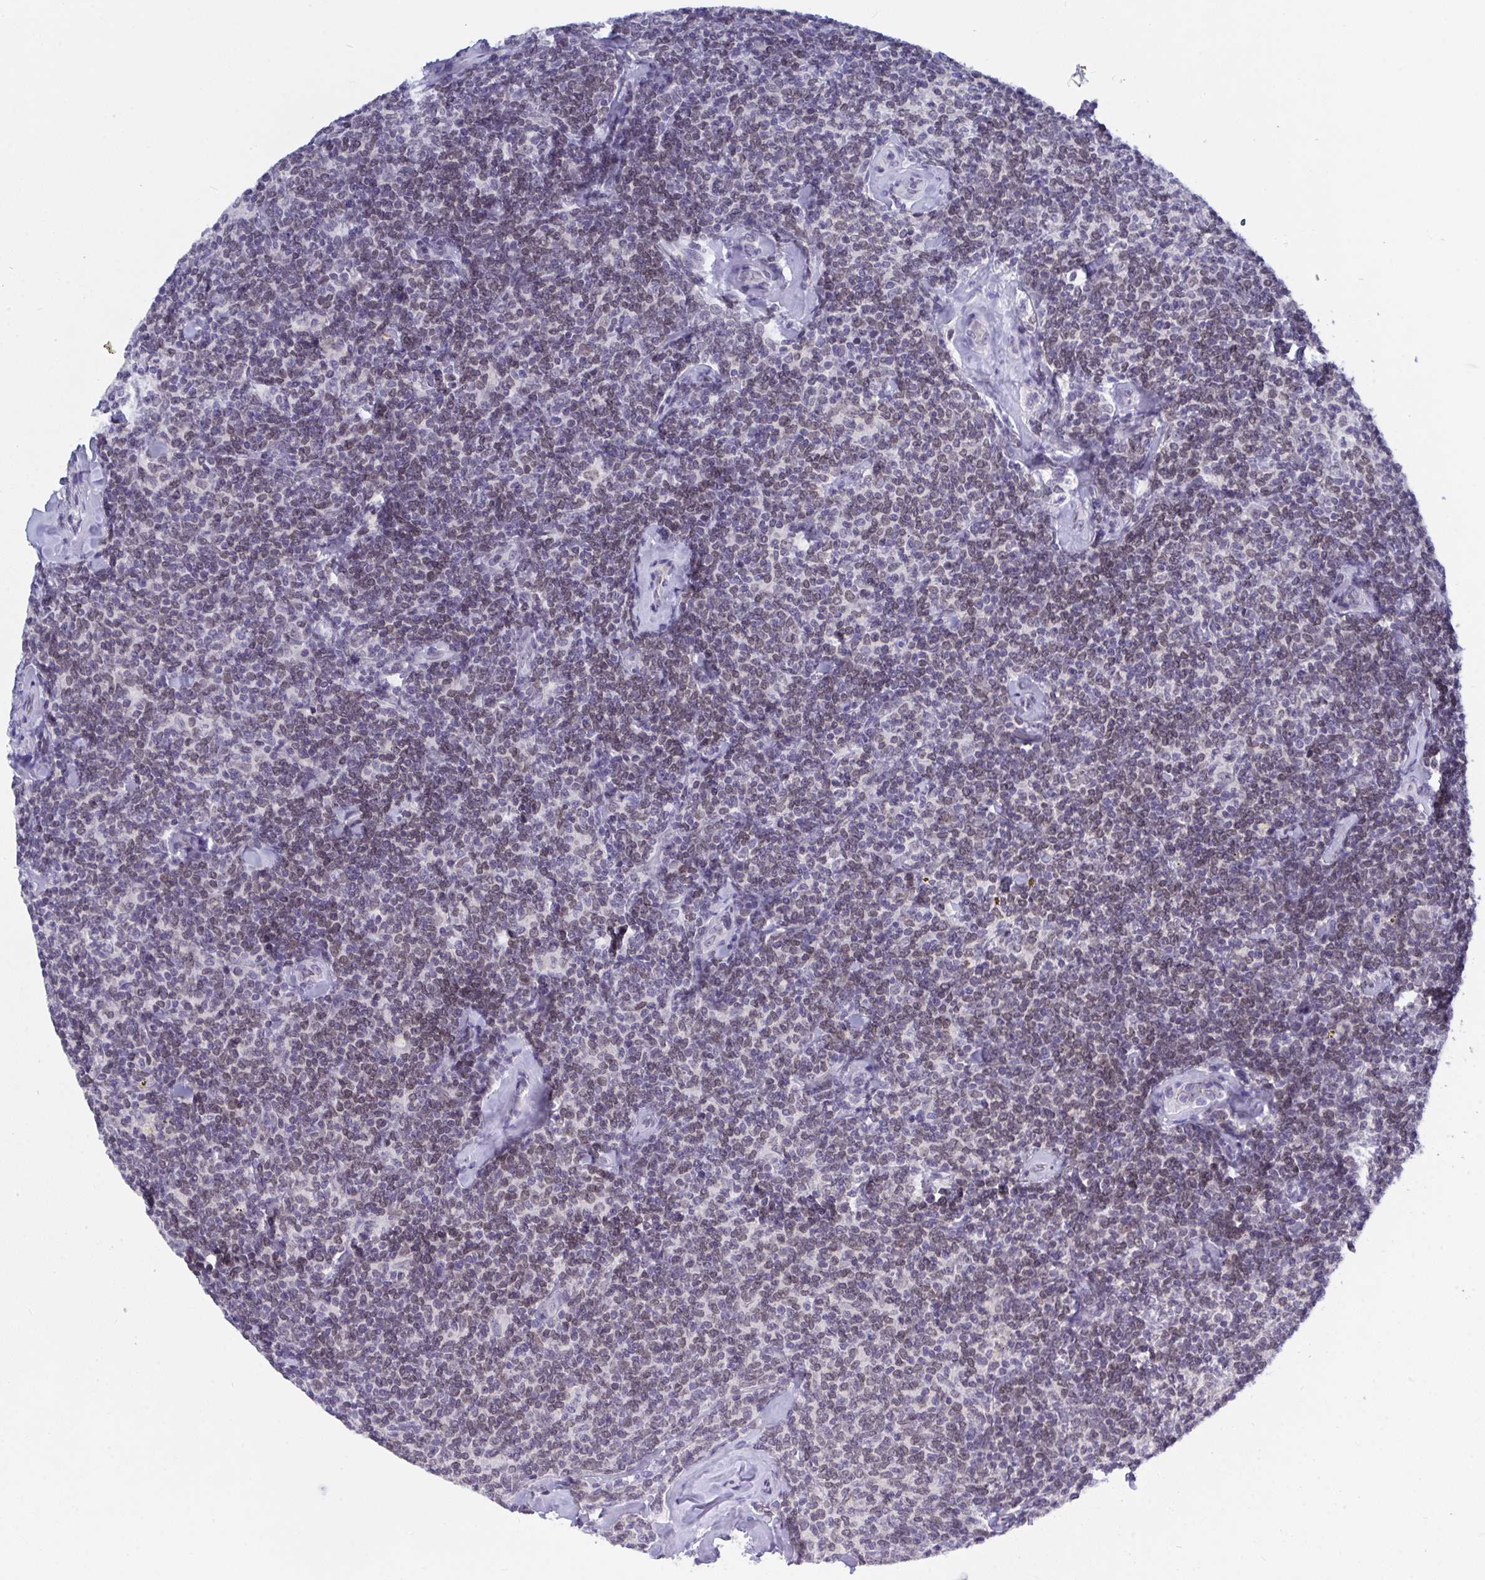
{"staining": {"intensity": "weak", "quantity": ">75%", "location": "nuclear"}, "tissue": "lymphoma", "cell_type": "Tumor cells", "image_type": "cancer", "snomed": [{"axis": "morphology", "description": "Malignant lymphoma, non-Hodgkin's type, Low grade"}, {"axis": "topography", "description": "Lymph node"}], "caption": "High-magnification brightfield microscopy of lymphoma stained with DAB (3,3'-diaminobenzidine) (brown) and counterstained with hematoxylin (blue). tumor cells exhibit weak nuclear positivity is present in about>75% of cells.", "gene": "BMAL2", "patient": {"sex": "female", "age": 56}}